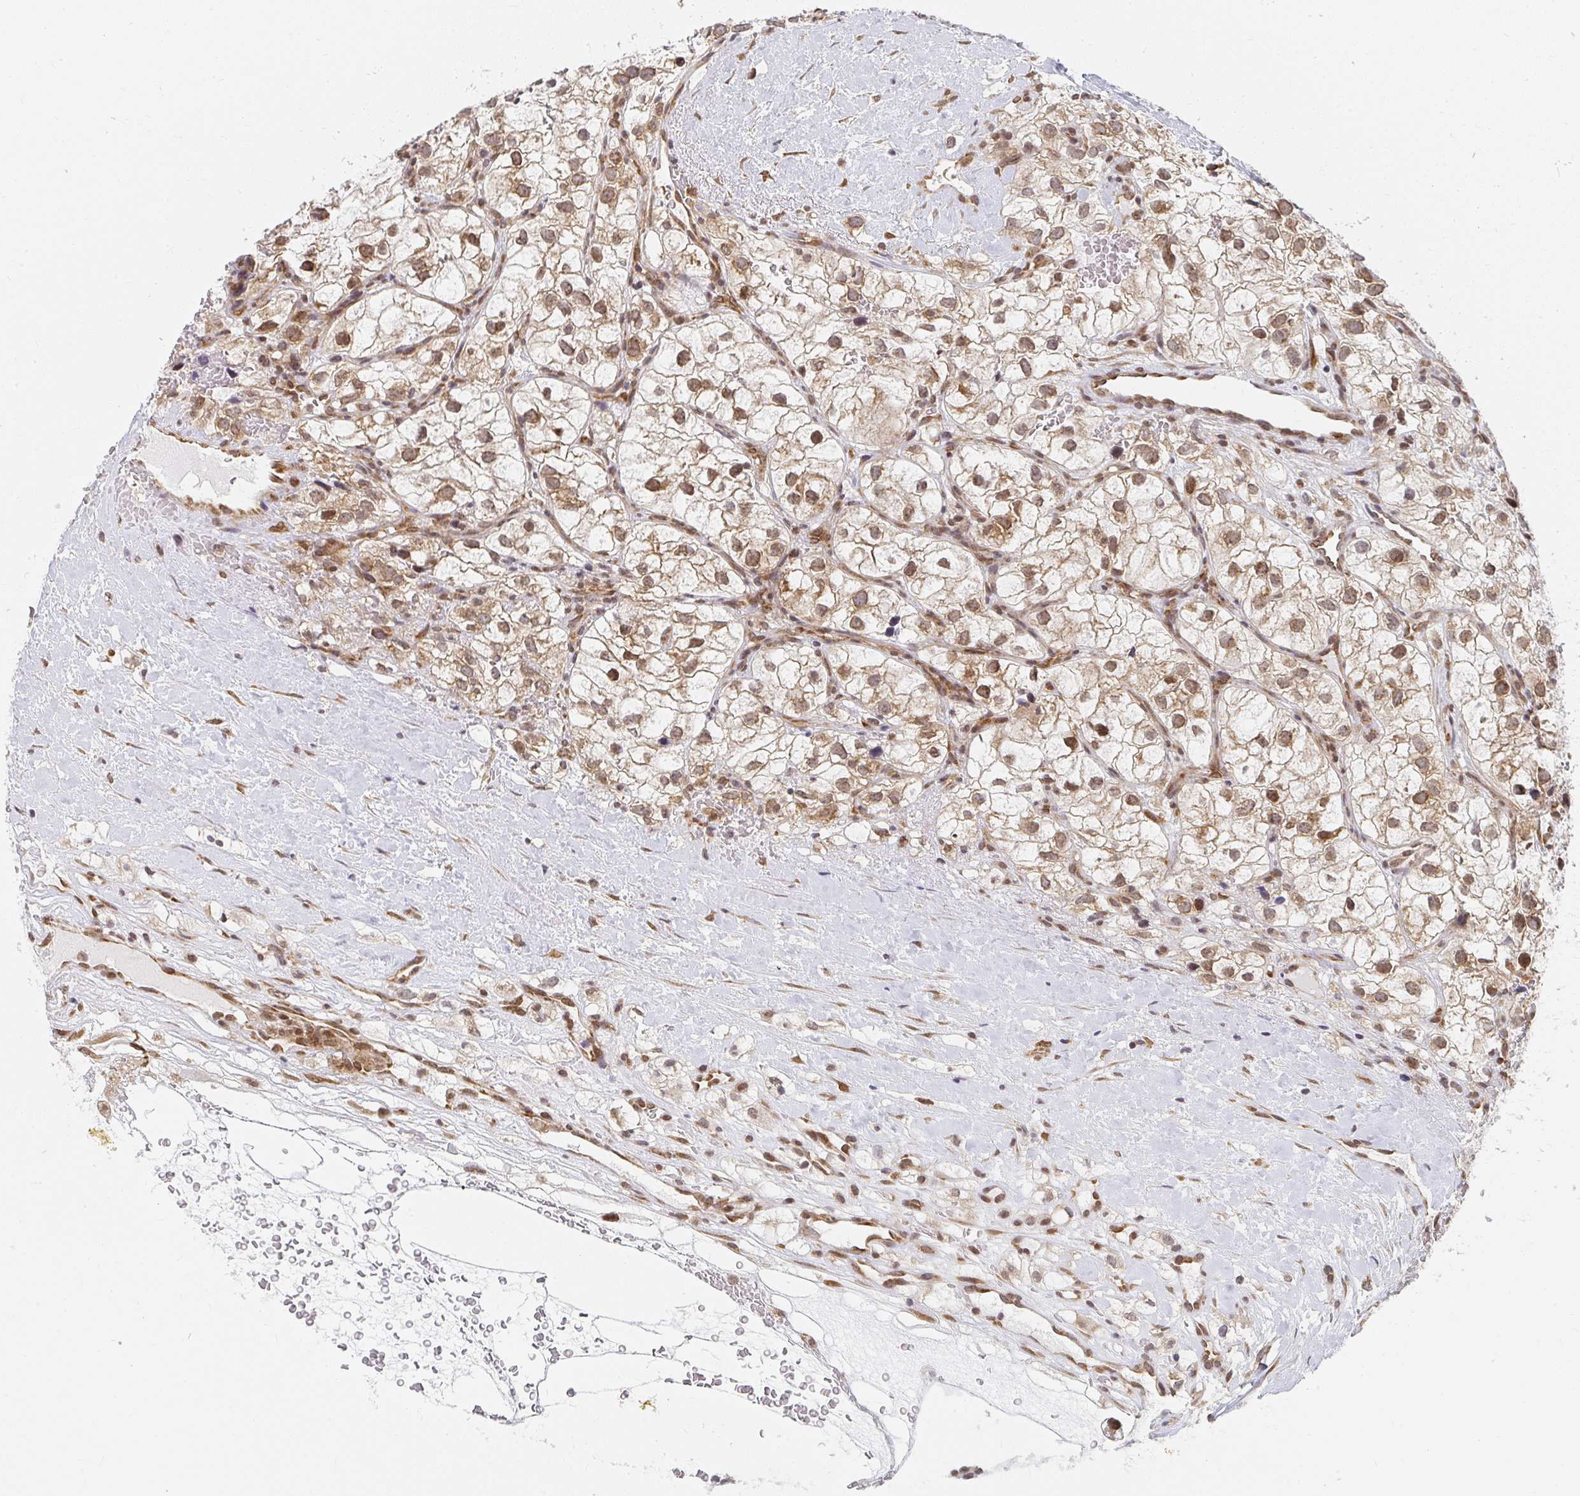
{"staining": {"intensity": "moderate", "quantity": ">75%", "location": "cytoplasmic/membranous,nuclear"}, "tissue": "renal cancer", "cell_type": "Tumor cells", "image_type": "cancer", "snomed": [{"axis": "morphology", "description": "Adenocarcinoma, NOS"}, {"axis": "topography", "description": "Kidney"}], "caption": "Brown immunohistochemical staining in human adenocarcinoma (renal) exhibits moderate cytoplasmic/membranous and nuclear staining in about >75% of tumor cells.", "gene": "SYNCRIP", "patient": {"sex": "male", "age": 59}}